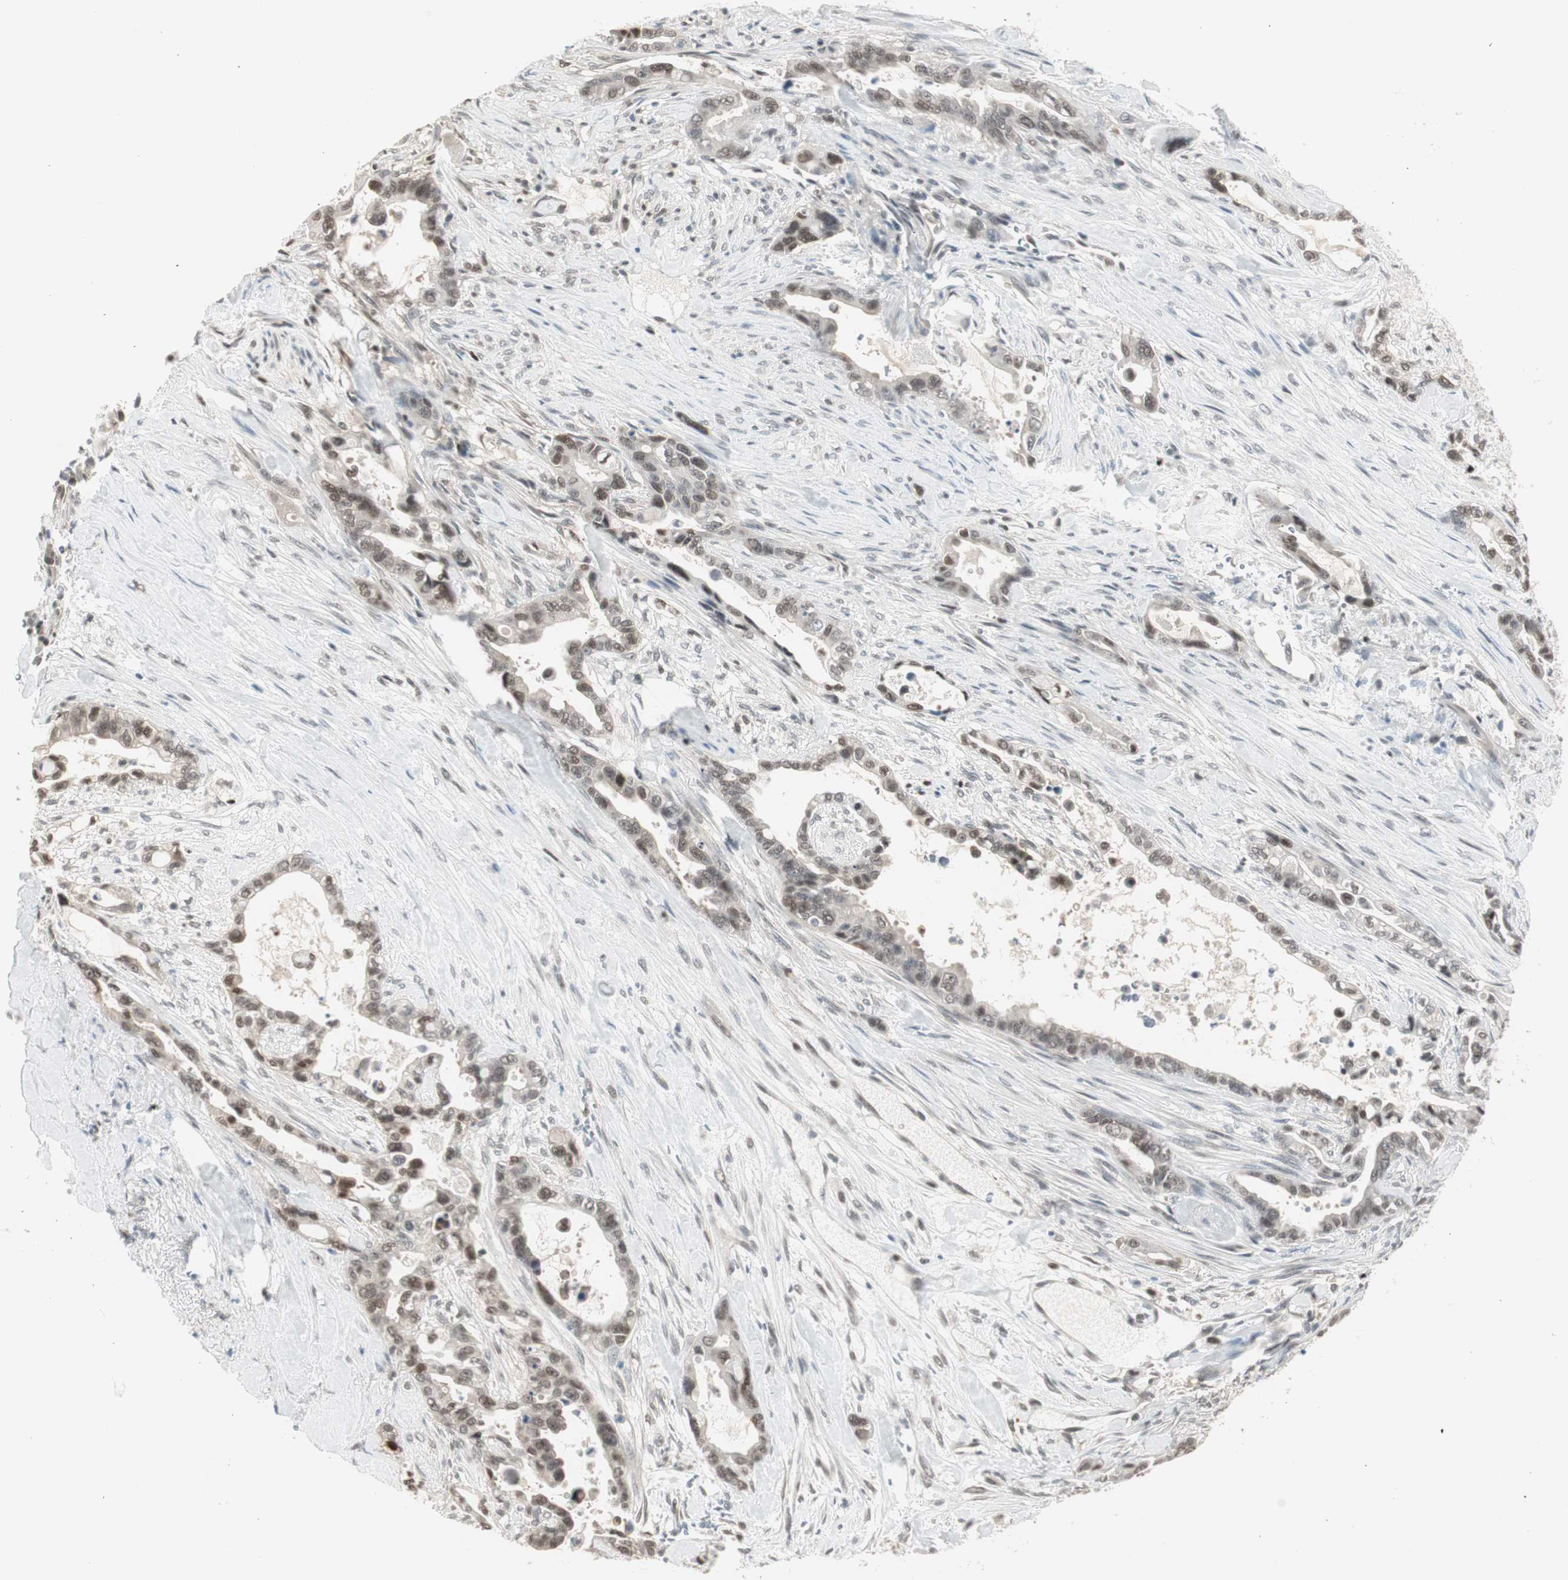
{"staining": {"intensity": "moderate", "quantity": ">75%", "location": "nuclear"}, "tissue": "pancreatic cancer", "cell_type": "Tumor cells", "image_type": "cancer", "snomed": [{"axis": "morphology", "description": "Adenocarcinoma, NOS"}, {"axis": "topography", "description": "Pancreas"}], "caption": "A high-resolution image shows immunohistochemistry (IHC) staining of pancreatic cancer (adenocarcinoma), which exhibits moderate nuclear positivity in approximately >75% of tumor cells.", "gene": "LONP2", "patient": {"sex": "male", "age": 70}}